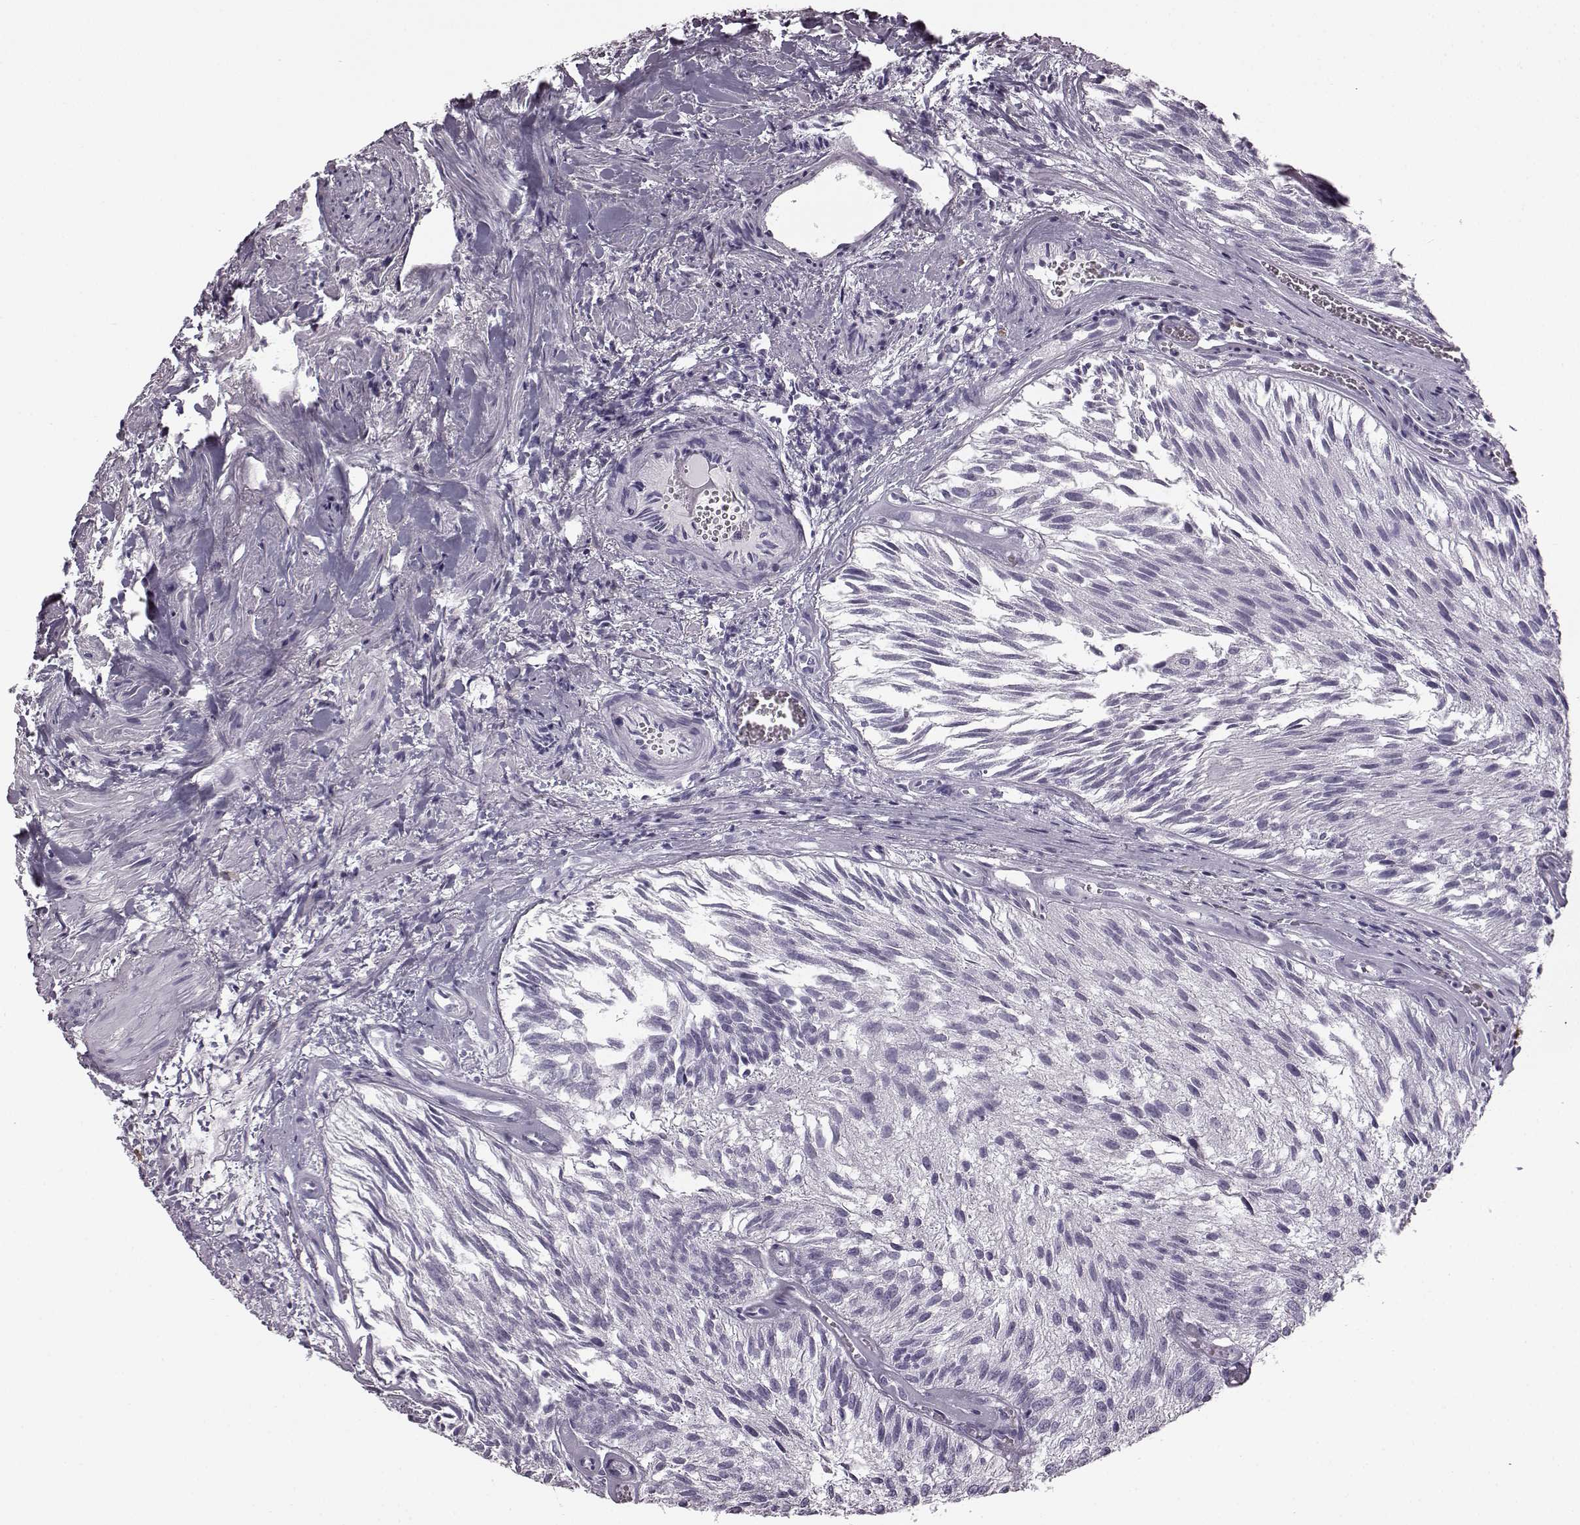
{"staining": {"intensity": "negative", "quantity": "none", "location": "none"}, "tissue": "urothelial cancer", "cell_type": "Tumor cells", "image_type": "cancer", "snomed": [{"axis": "morphology", "description": "Urothelial carcinoma, Low grade"}, {"axis": "topography", "description": "Urinary bladder"}], "caption": "An immunohistochemistry histopathology image of low-grade urothelial carcinoma is shown. There is no staining in tumor cells of low-grade urothelial carcinoma.", "gene": "JSRP1", "patient": {"sex": "female", "age": 87}}